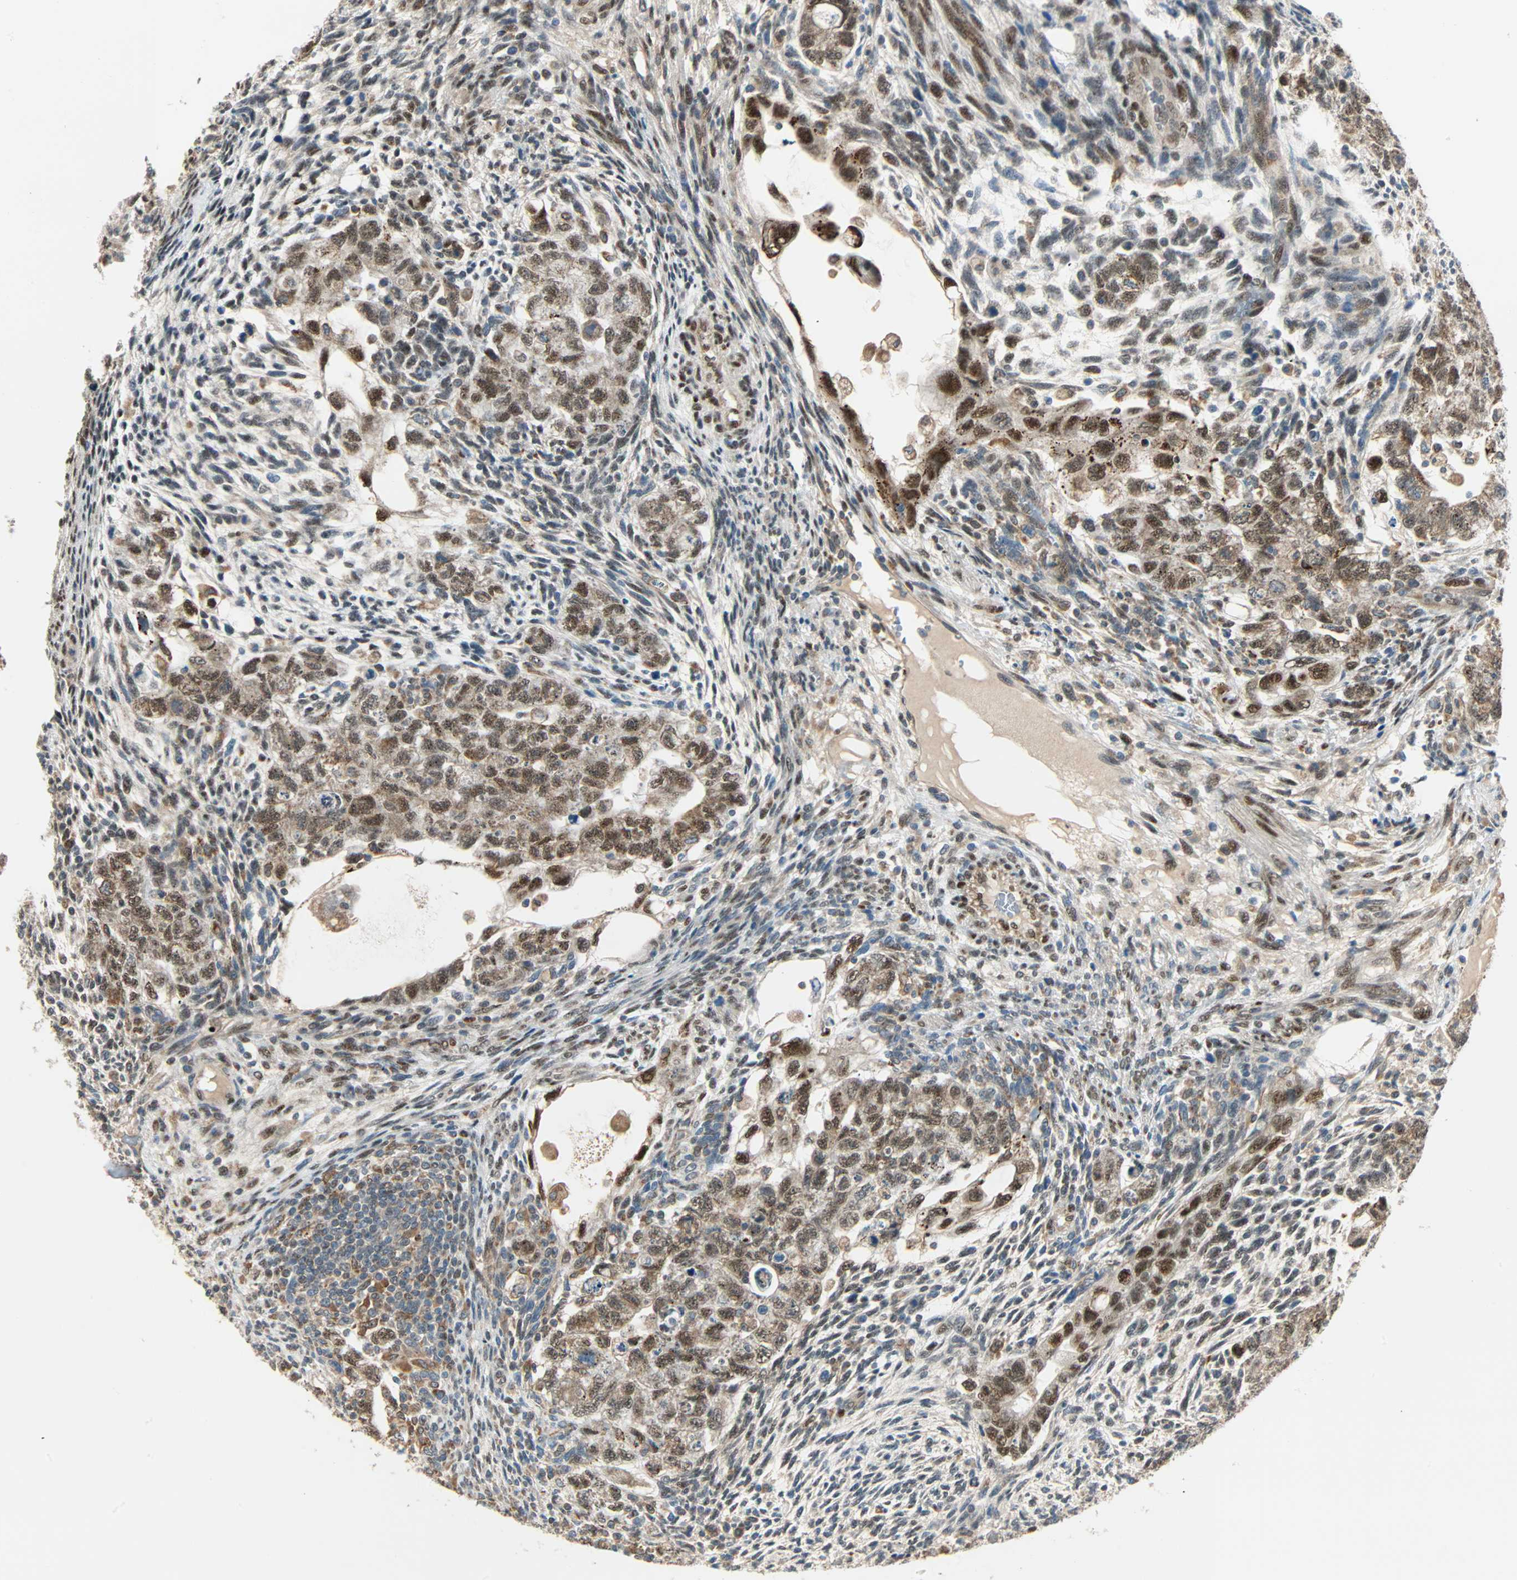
{"staining": {"intensity": "moderate", "quantity": ">75%", "location": "cytoplasmic/membranous,nuclear"}, "tissue": "testis cancer", "cell_type": "Tumor cells", "image_type": "cancer", "snomed": [{"axis": "morphology", "description": "Normal tissue, NOS"}, {"axis": "morphology", "description": "Carcinoma, Embryonal, NOS"}, {"axis": "topography", "description": "Testis"}], "caption": "A medium amount of moderate cytoplasmic/membranous and nuclear positivity is seen in about >75% of tumor cells in testis cancer (embryonal carcinoma) tissue.", "gene": "PNPLA6", "patient": {"sex": "male", "age": 36}}